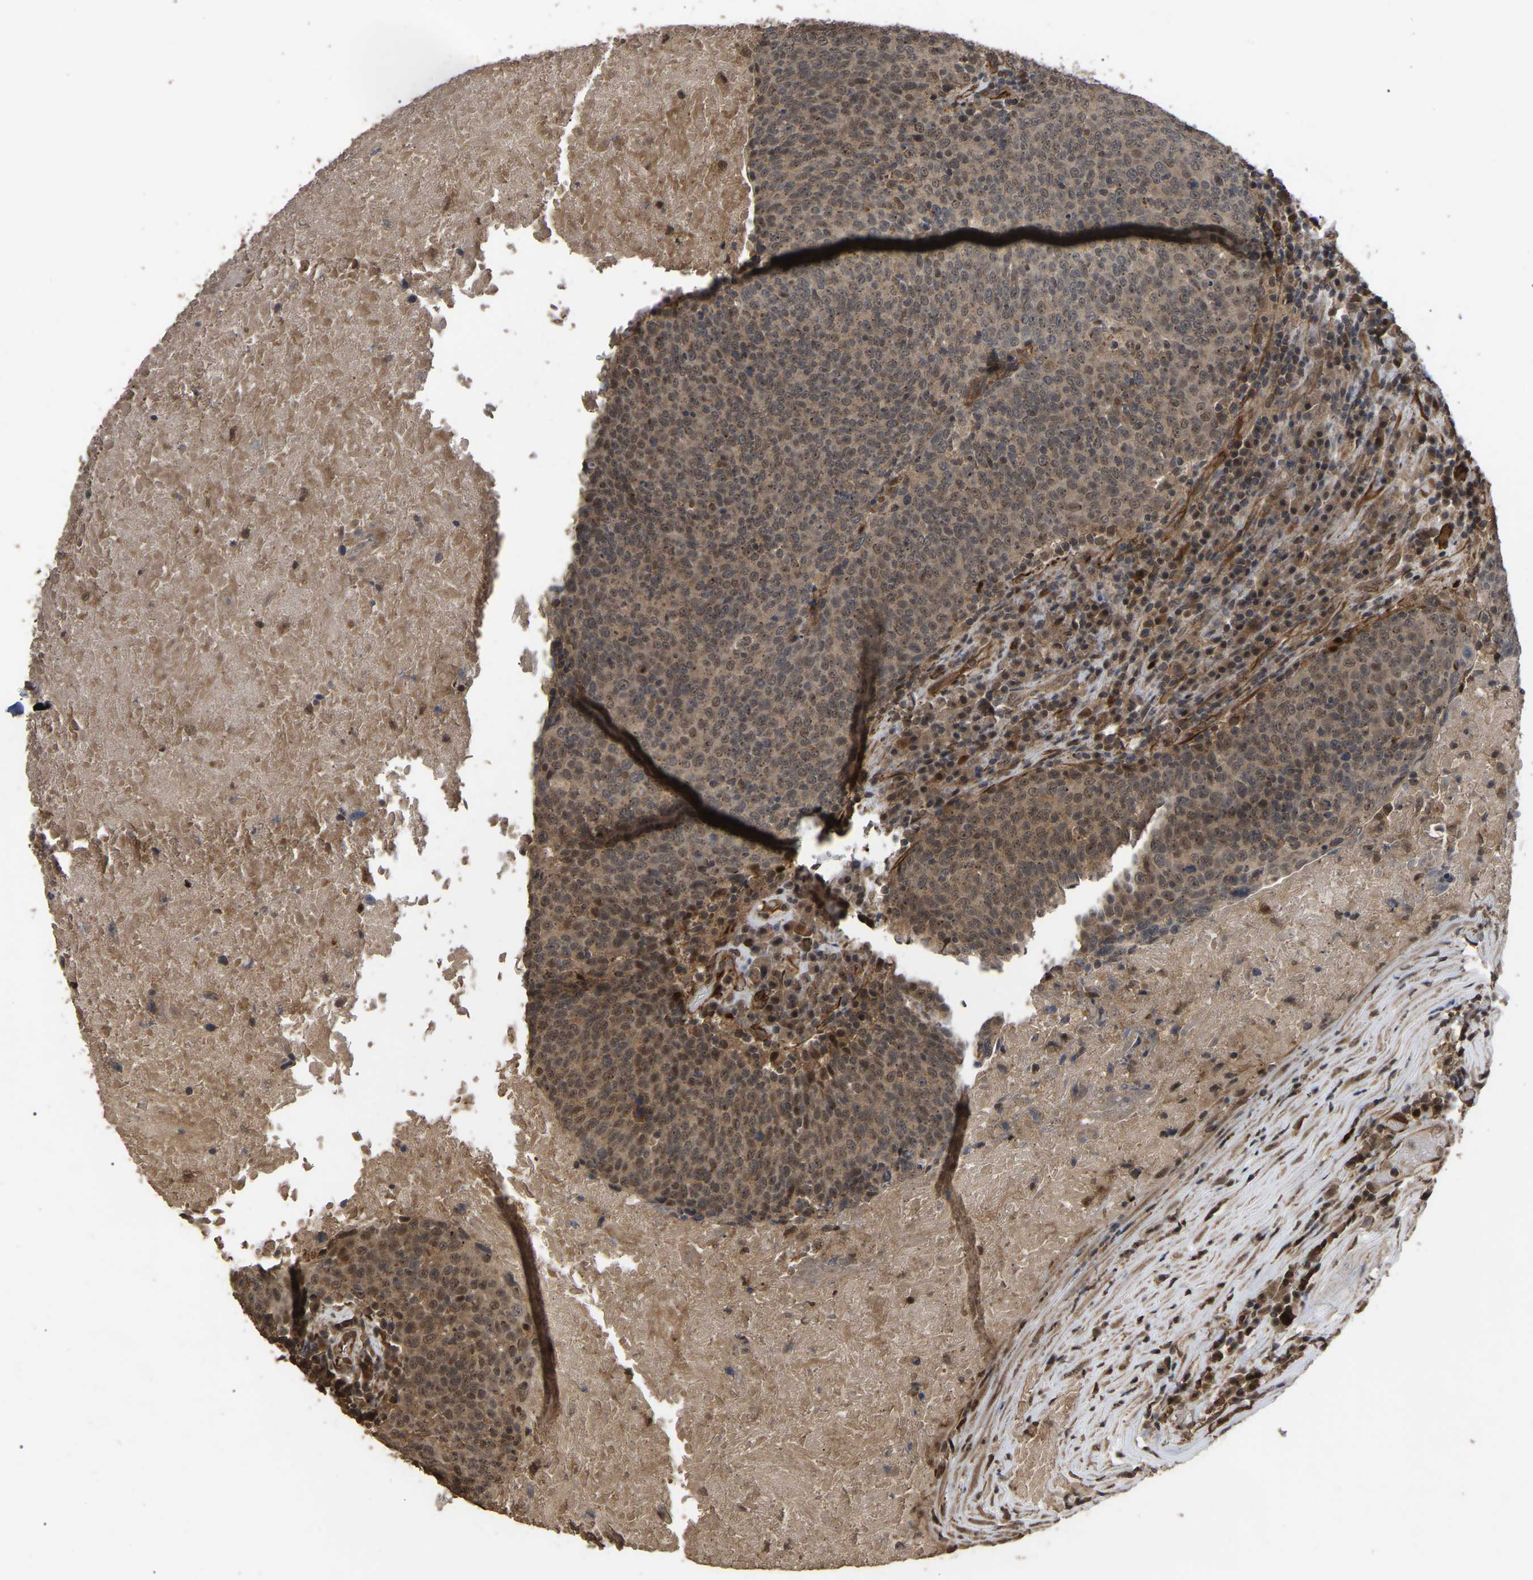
{"staining": {"intensity": "moderate", "quantity": ">75%", "location": "cytoplasmic/membranous,nuclear"}, "tissue": "head and neck cancer", "cell_type": "Tumor cells", "image_type": "cancer", "snomed": [{"axis": "morphology", "description": "Squamous cell carcinoma, NOS"}, {"axis": "morphology", "description": "Squamous cell carcinoma, metastatic, NOS"}, {"axis": "topography", "description": "Lymph node"}, {"axis": "topography", "description": "Head-Neck"}], "caption": "There is medium levels of moderate cytoplasmic/membranous and nuclear positivity in tumor cells of metastatic squamous cell carcinoma (head and neck), as demonstrated by immunohistochemical staining (brown color).", "gene": "FAM161B", "patient": {"sex": "male", "age": 62}}